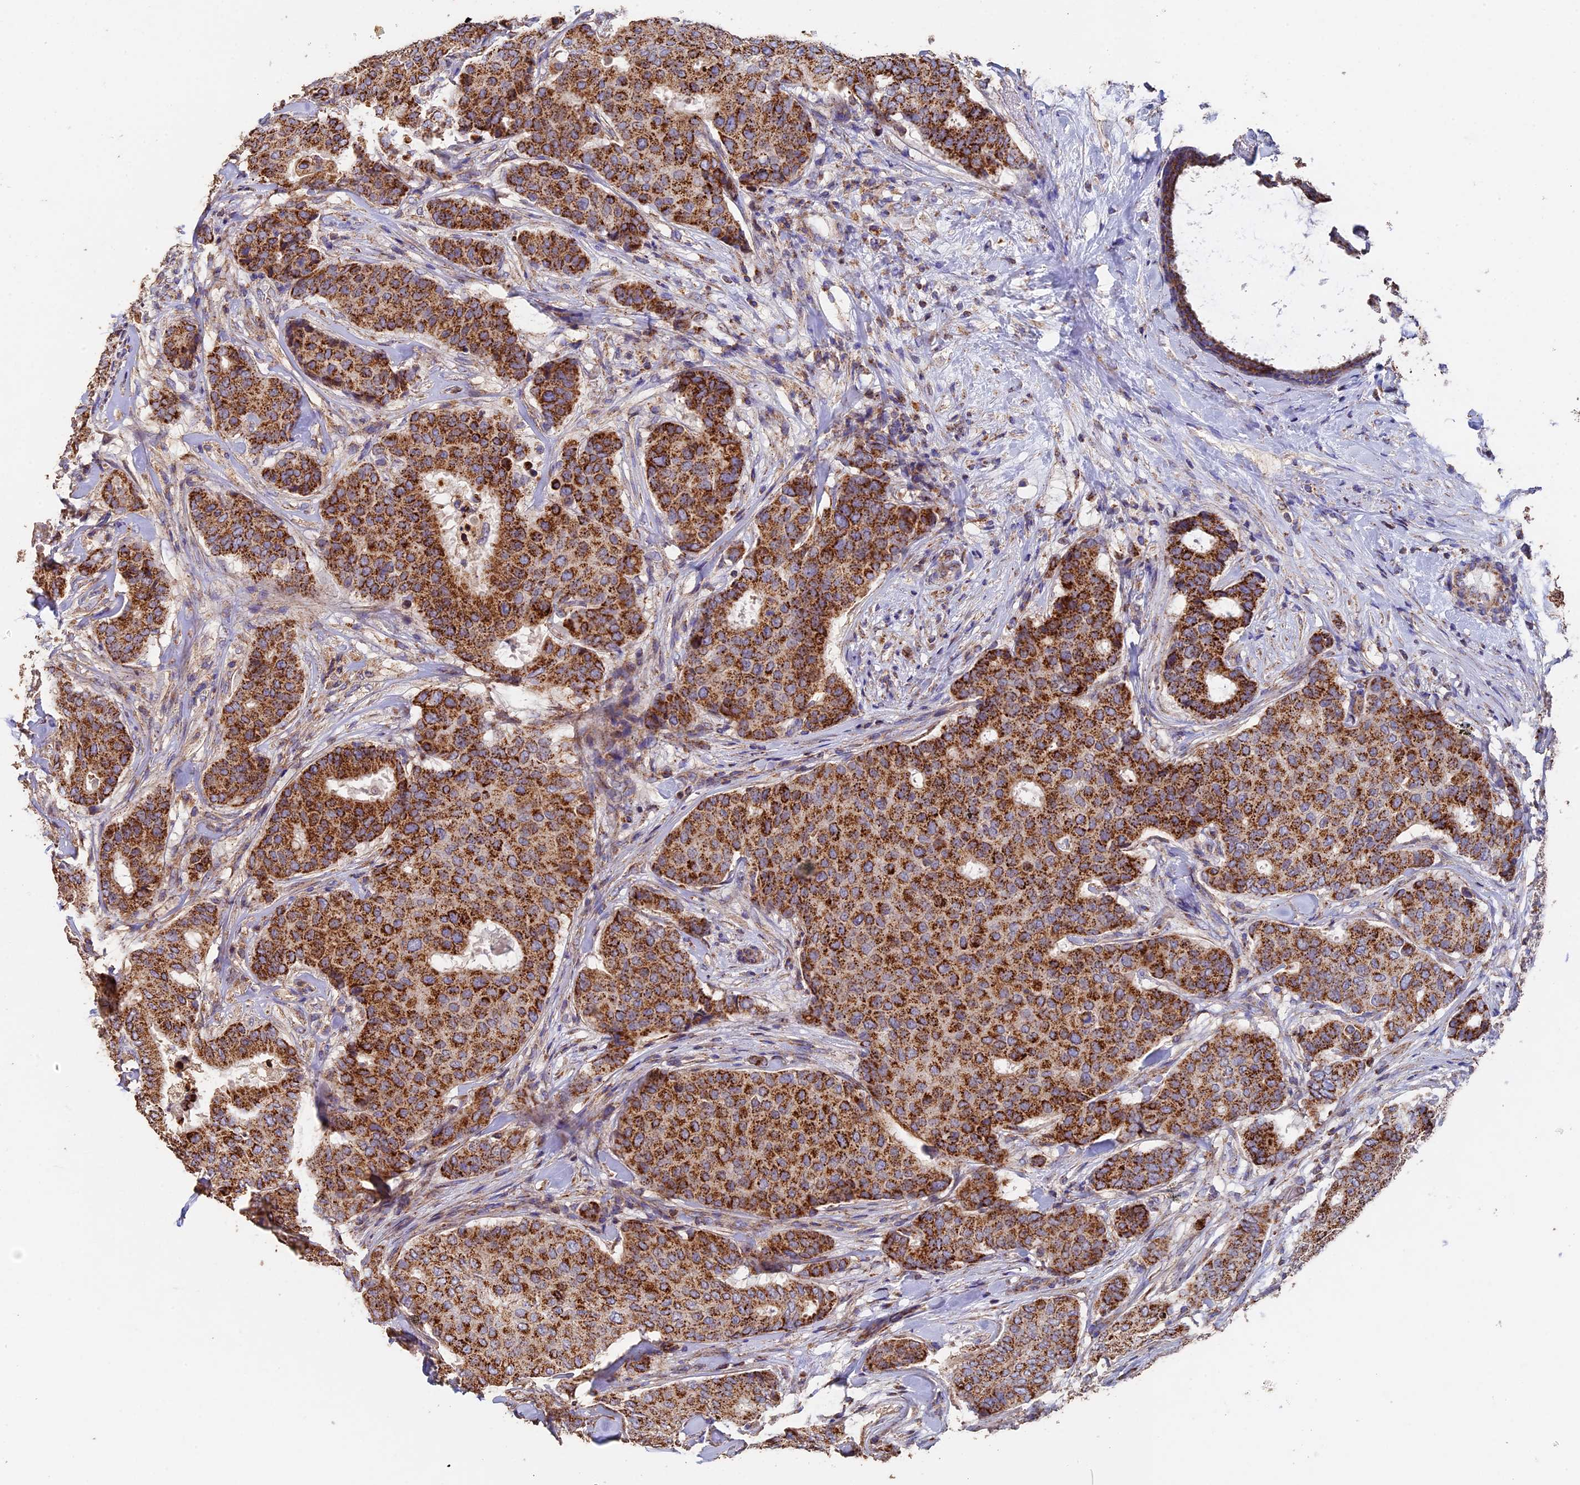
{"staining": {"intensity": "strong", "quantity": ">75%", "location": "cytoplasmic/membranous"}, "tissue": "breast cancer", "cell_type": "Tumor cells", "image_type": "cancer", "snomed": [{"axis": "morphology", "description": "Duct carcinoma"}, {"axis": "topography", "description": "Breast"}], "caption": "An image showing strong cytoplasmic/membranous staining in about >75% of tumor cells in breast invasive ductal carcinoma, as visualized by brown immunohistochemical staining.", "gene": "ADAT1", "patient": {"sex": "female", "age": 75}}